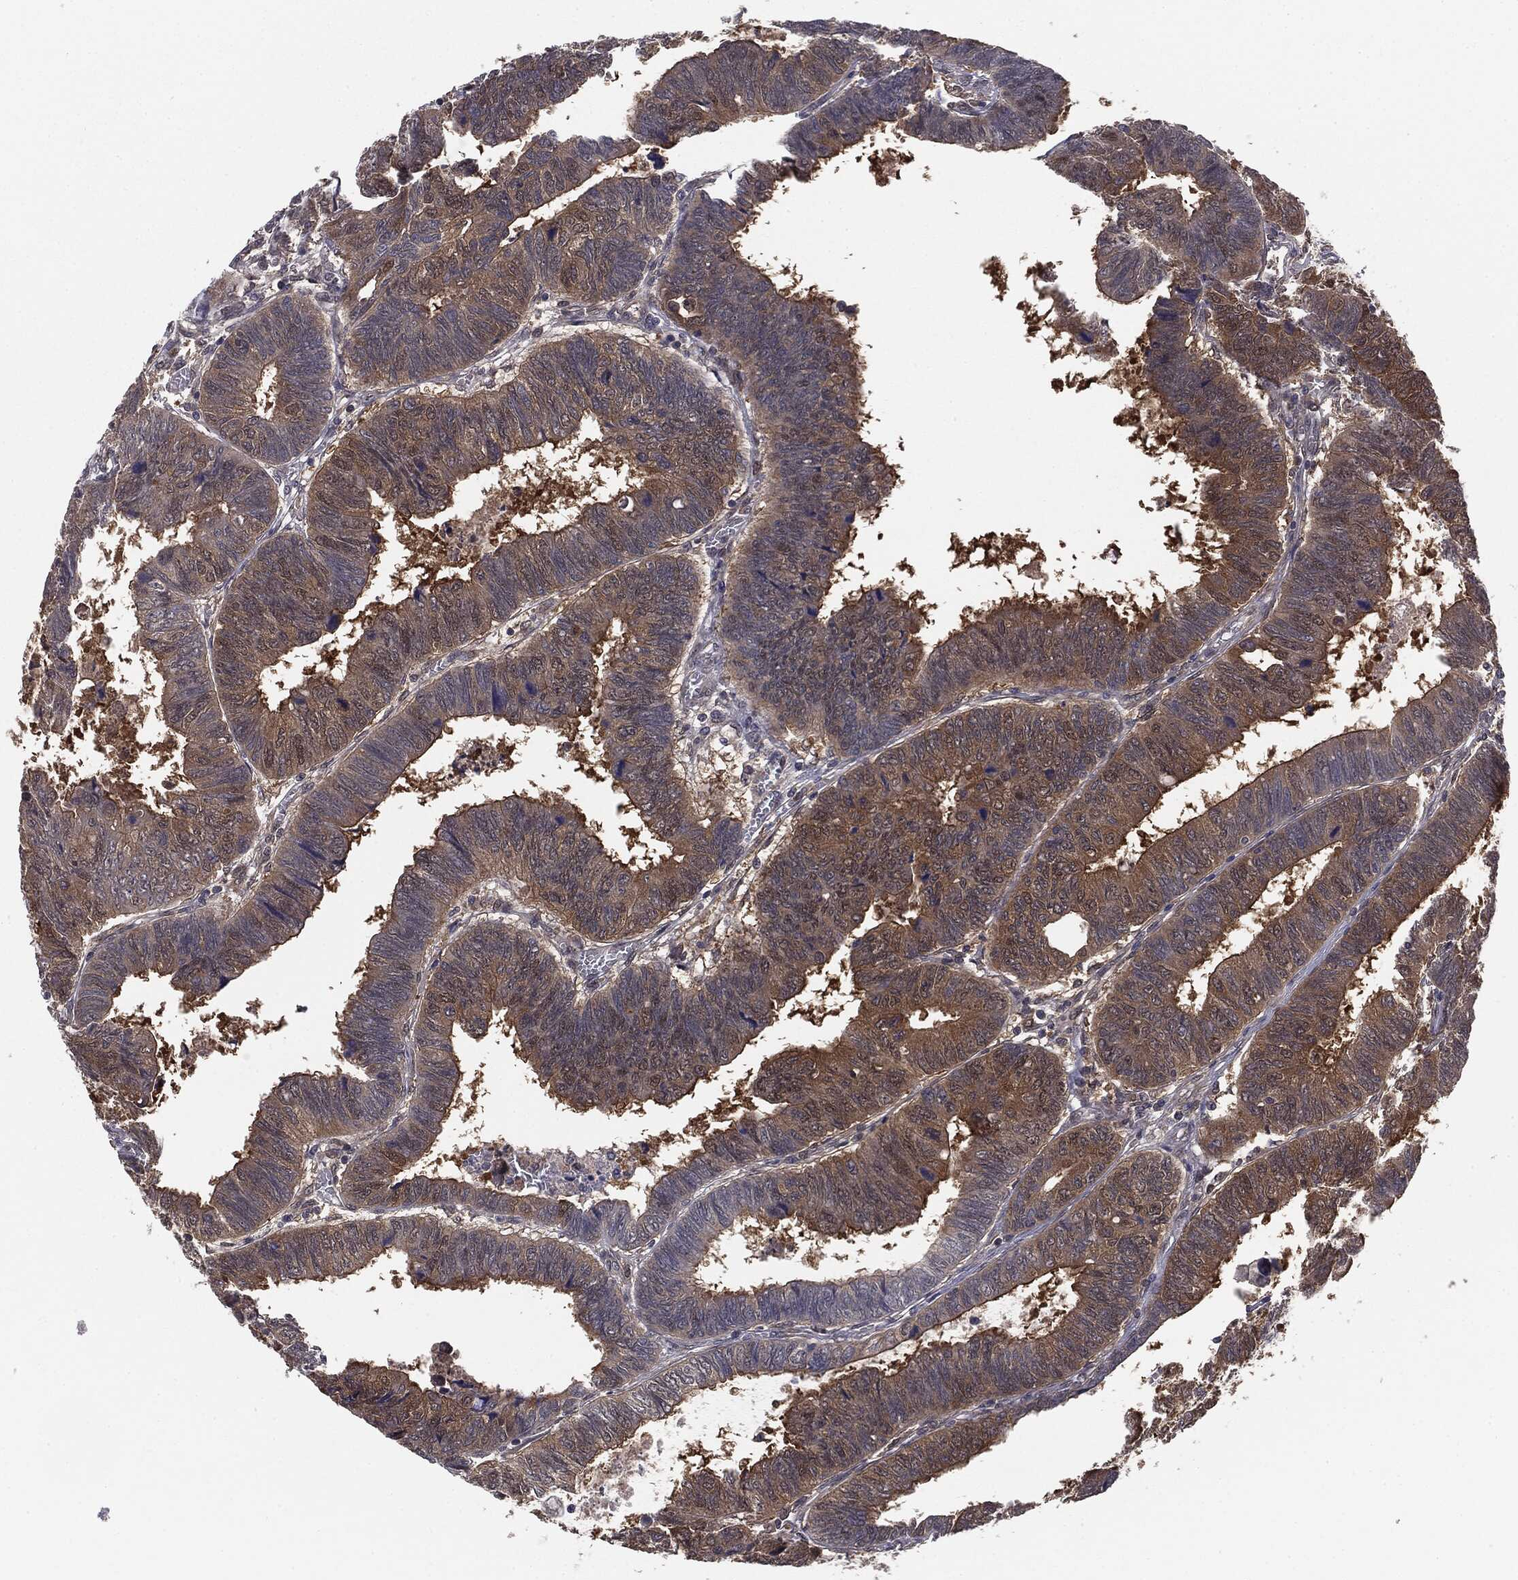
{"staining": {"intensity": "moderate", "quantity": "25%-75%", "location": "cytoplasmic/membranous"}, "tissue": "colorectal cancer", "cell_type": "Tumor cells", "image_type": "cancer", "snomed": [{"axis": "morphology", "description": "Adenocarcinoma, NOS"}, {"axis": "topography", "description": "Colon"}], "caption": "Immunohistochemistry (IHC) (DAB (3,3'-diaminobenzidine)) staining of adenocarcinoma (colorectal) reveals moderate cytoplasmic/membranous protein staining in approximately 25%-75% of tumor cells.", "gene": "KRT7", "patient": {"sex": "male", "age": 62}}